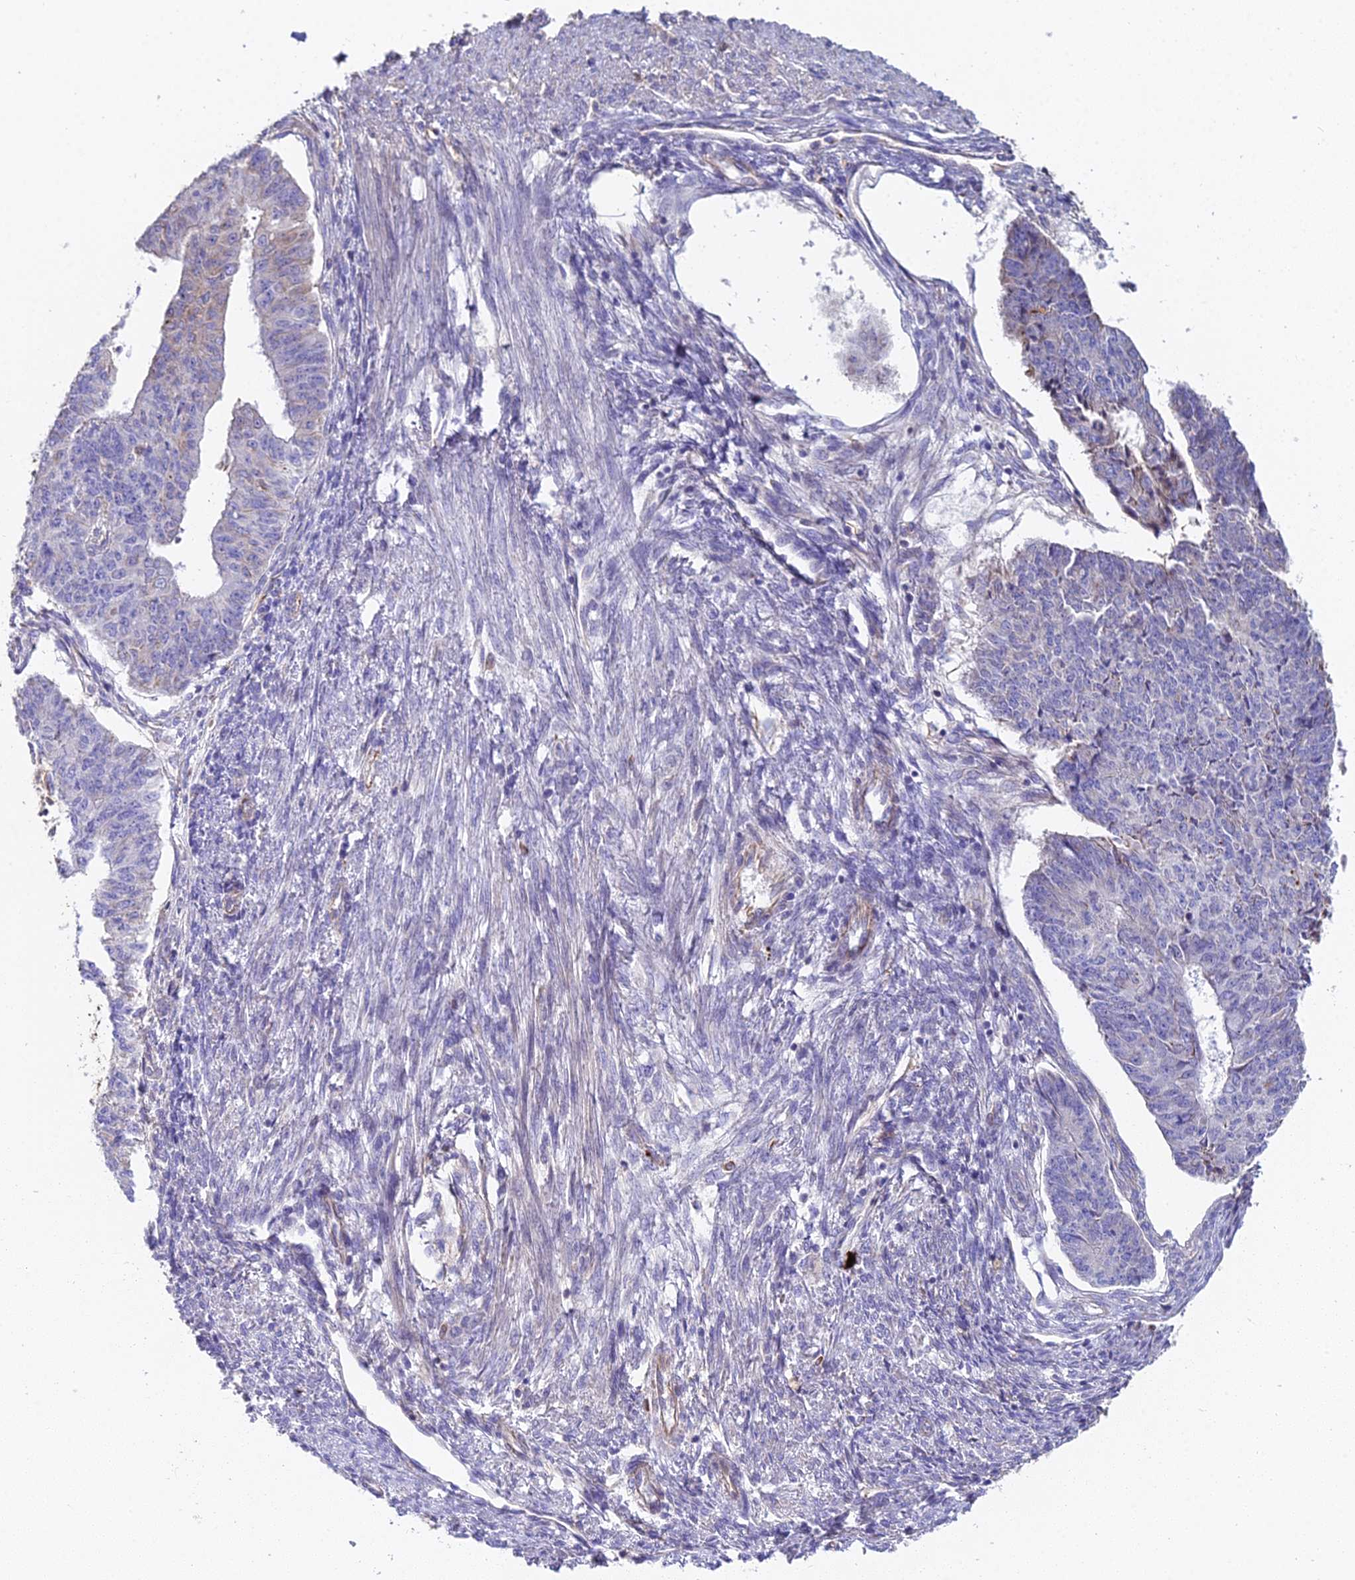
{"staining": {"intensity": "negative", "quantity": "none", "location": "none"}, "tissue": "endometrial cancer", "cell_type": "Tumor cells", "image_type": "cancer", "snomed": [{"axis": "morphology", "description": "Adenocarcinoma, NOS"}, {"axis": "topography", "description": "Endometrium"}], "caption": "The immunohistochemistry (IHC) image has no significant positivity in tumor cells of endometrial cancer (adenocarcinoma) tissue. The staining is performed using DAB (3,3'-diaminobenzidine) brown chromogen with nuclei counter-stained in using hematoxylin.", "gene": "BEX4", "patient": {"sex": "female", "age": 32}}